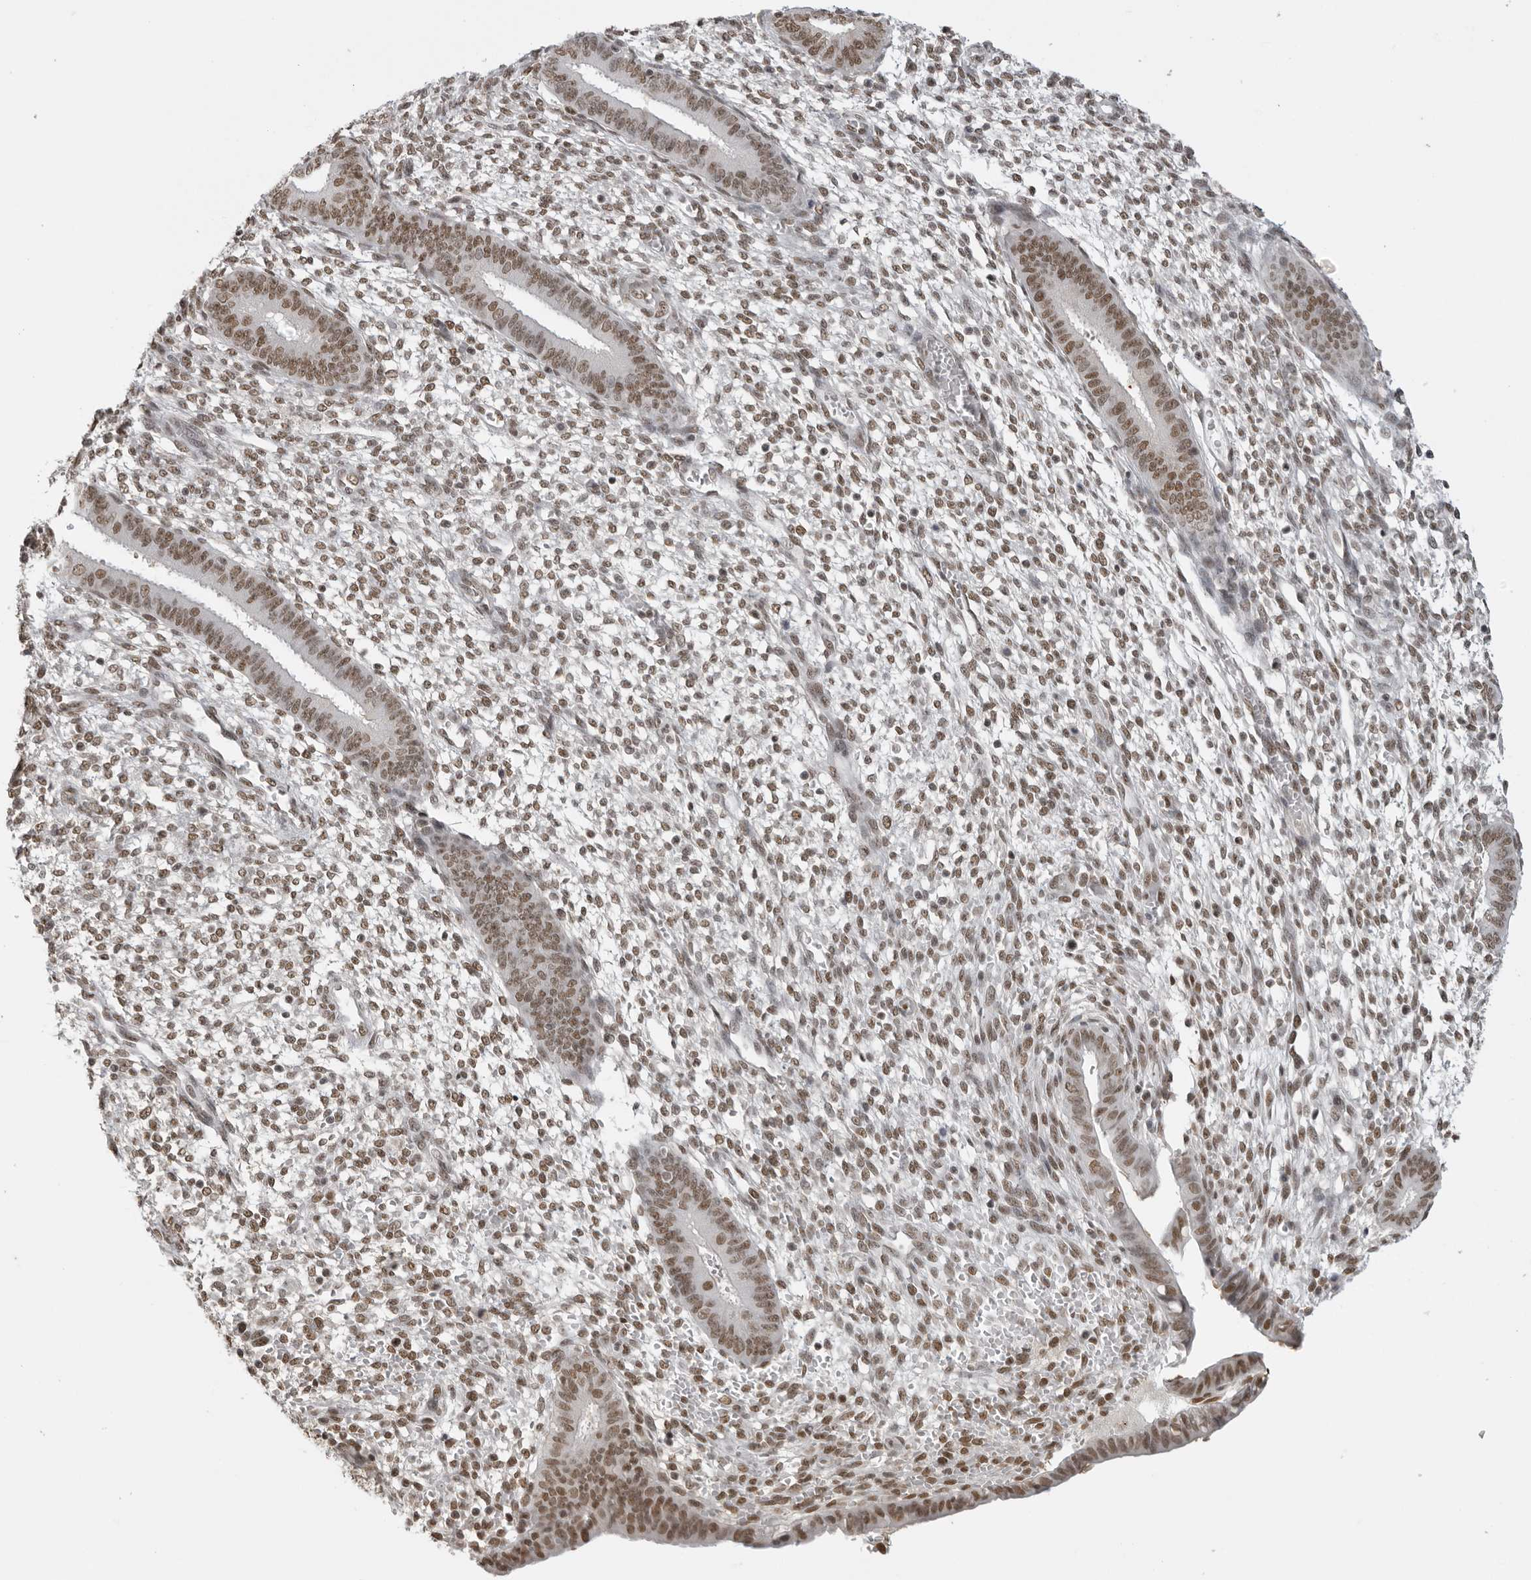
{"staining": {"intensity": "moderate", "quantity": ">75%", "location": "nuclear"}, "tissue": "endometrium", "cell_type": "Cells in endometrial stroma", "image_type": "normal", "snomed": [{"axis": "morphology", "description": "Normal tissue, NOS"}, {"axis": "topography", "description": "Endometrium"}], "caption": "Immunohistochemistry image of unremarkable human endometrium stained for a protein (brown), which shows medium levels of moderate nuclear positivity in about >75% of cells in endometrial stroma.", "gene": "RPA2", "patient": {"sex": "female", "age": 46}}